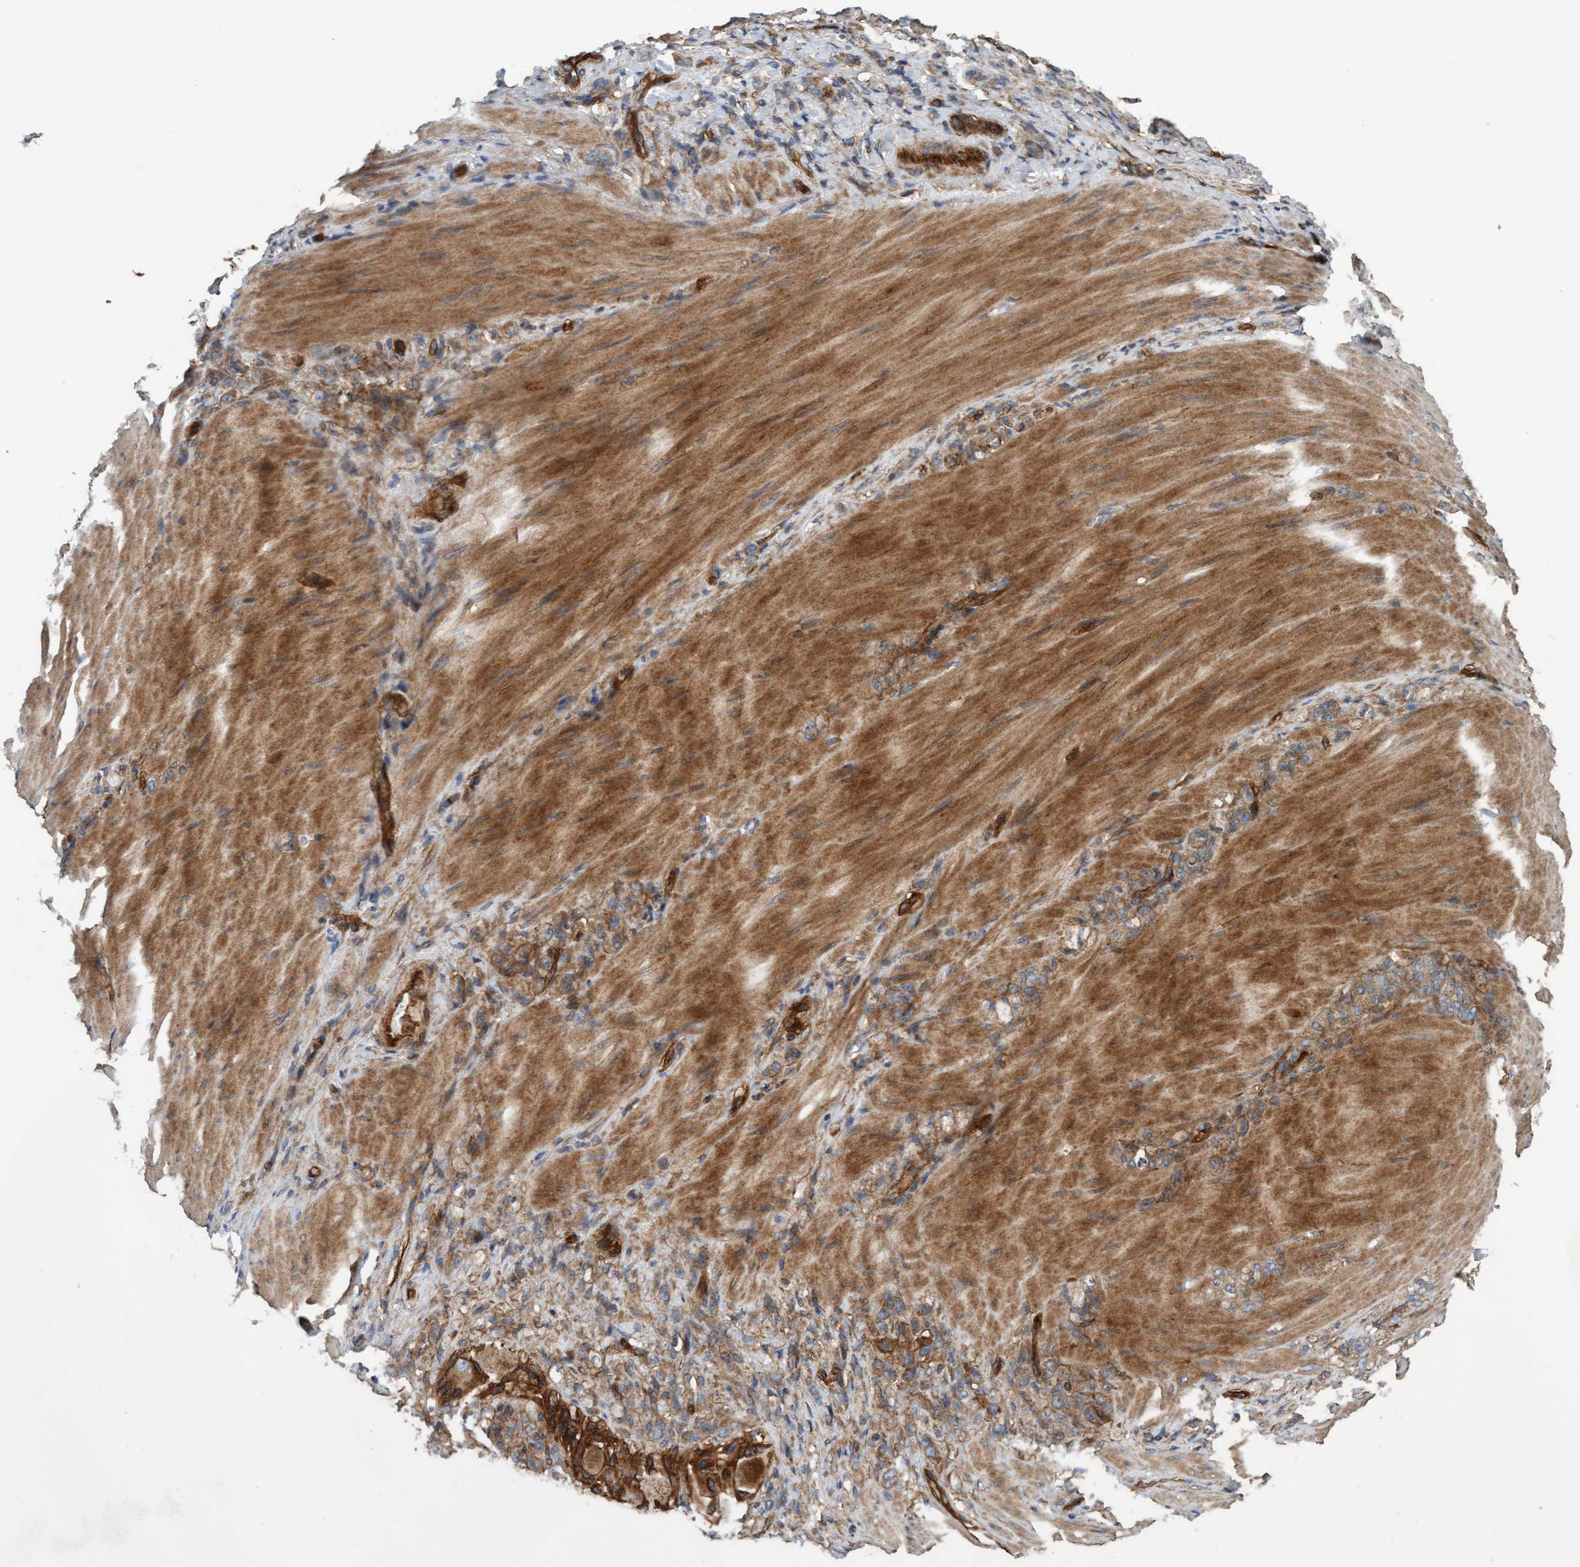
{"staining": {"intensity": "moderate", "quantity": ">75%", "location": "cytoplasmic/membranous"}, "tissue": "stomach cancer", "cell_type": "Tumor cells", "image_type": "cancer", "snomed": [{"axis": "morphology", "description": "Normal tissue, NOS"}, {"axis": "morphology", "description": "Adenocarcinoma, NOS"}, {"axis": "topography", "description": "Stomach"}], "caption": "Stomach cancer (adenocarcinoma) tissue displays moderate cytoplasmic/membranous positivity in approximately >75% of tumor cells", "gene": "STXBP4", "patient": {"sex": "male", "age": 82}}